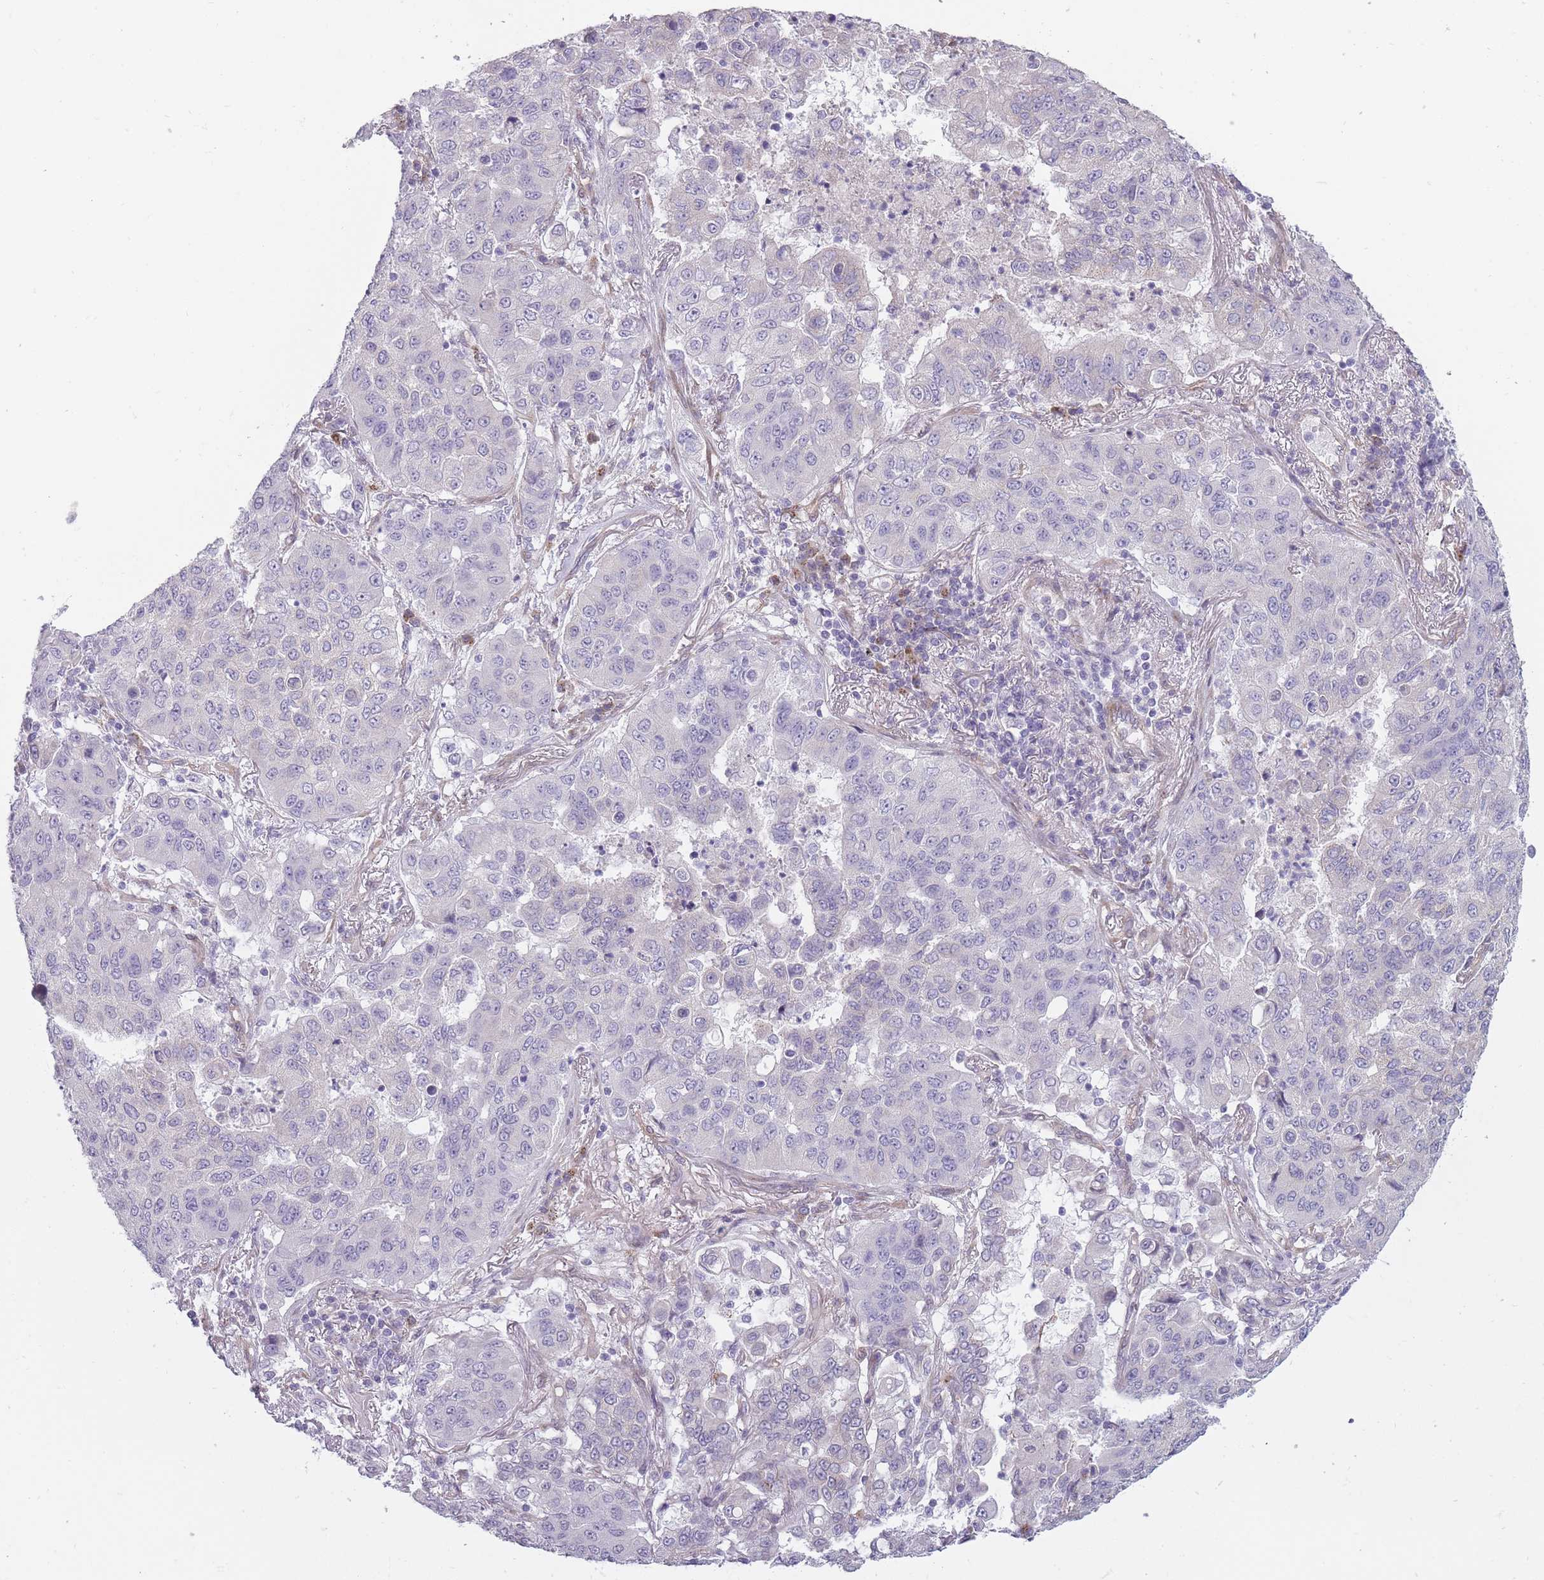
{"staining": {"intensity": "negative", "quantity": "none", "location": "none"}, "tissue": "lung cancer", "cell_type": "Tumor cells", "image_type": "cancer", "snomed": [{"axis": "morphology", "description": "Squamous cell carcinoma, NOS"}, {"axis": "topography", "description": "Lung"}], "caption": "Immunohistochemistry of lung cancer (squamous cell carcinoma) demonstrates no positivity in tumor cells.", "gene": "PGRMC2", "patient": {"sex": "male", "age": 74}}